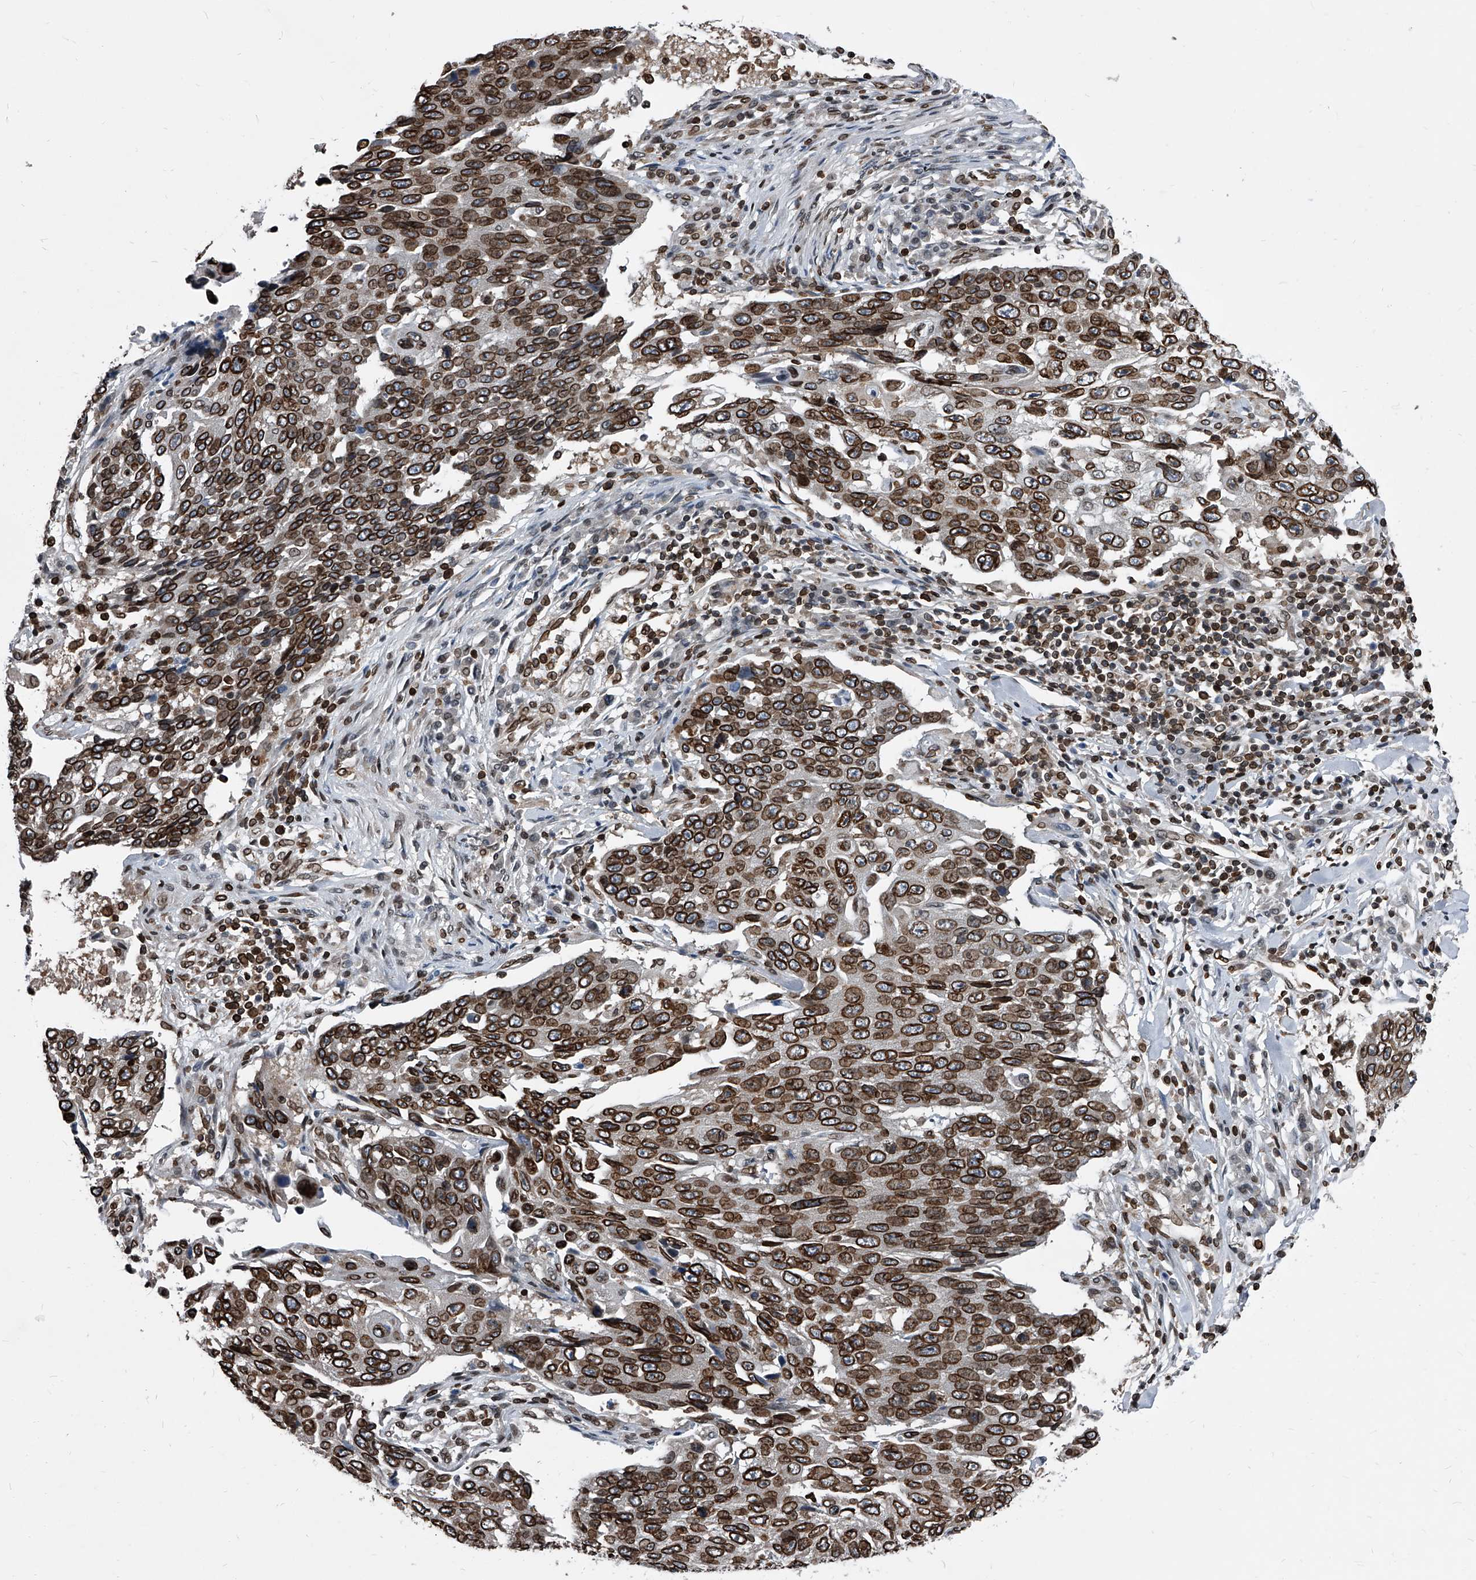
{"staining": {"intensity": "strong", "quantity": ">75%", "location": "cytoplasmic/membranous,nuclear"}, "tissue": "lung cancer", "cell_type": "Tumor cells", "image_type": "cancer", "snomed": [{"axis": "morphology", "description": "Squamous cell carcinoma, NOS"}, {"axis": "topography", "description": "Lung"}], "caption": "High-magnification brightfield microscopy of lung cancer stained with DAB (3,3'-diaminobenzidine) (brown) and counterstained with hematoxylin (blue). tumor cells exhibit strong cytoplasmic/membranous and nuclear staining is present in approximately>75% of cells.", "gene": "PHF20", "patient": {"sex": "male", "age": 66}}